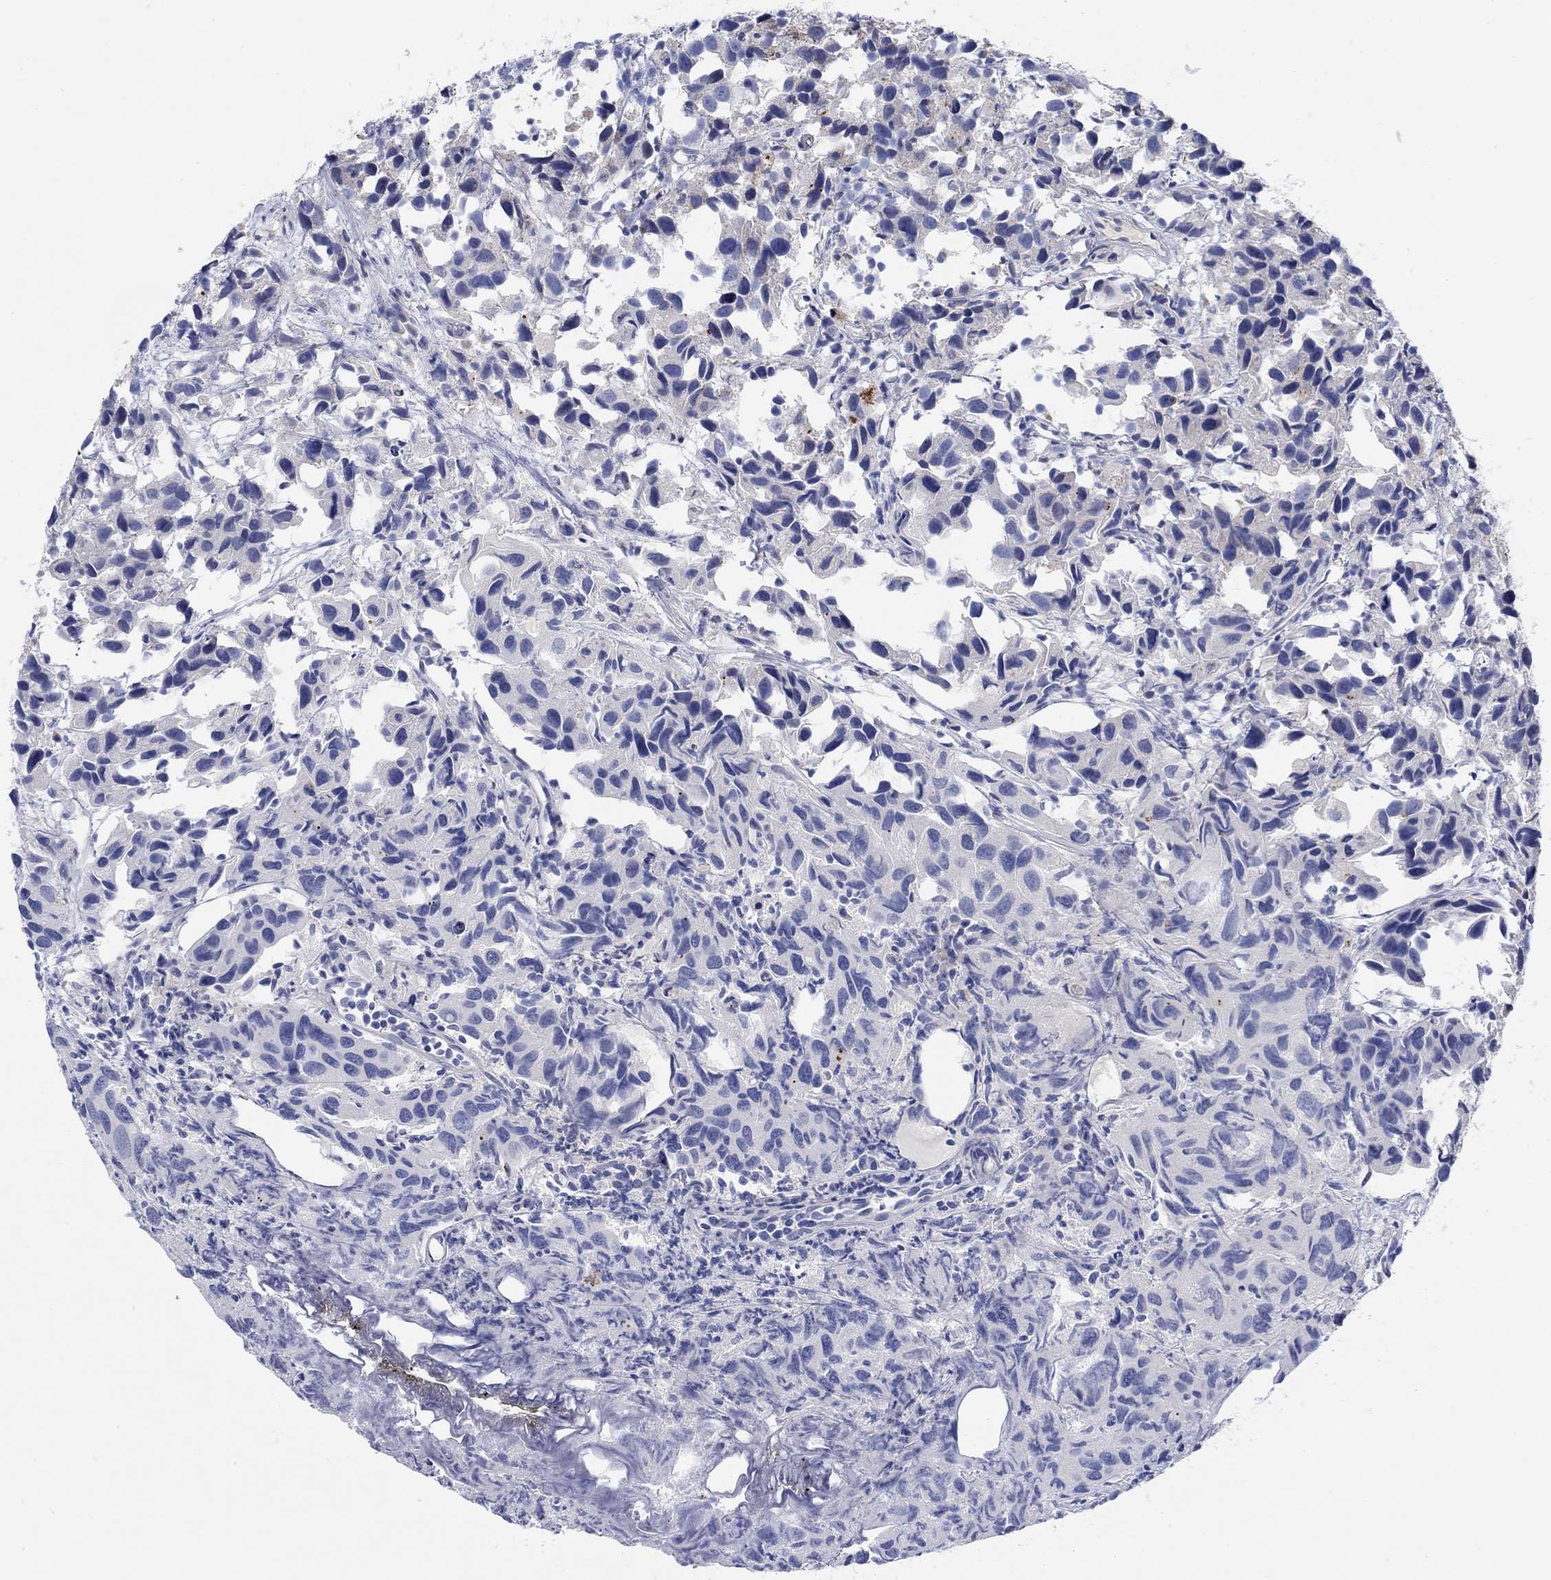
{"staining": {"intensity": "negative", "quantity": "none", "location": "none"}, "tissue": "urothelial cancer", "cell_type": "Tumor cells", "image_type": "cancer", "snomed": [{"axis": "morphology", "description": "Urothelial carcinoma, High grade"}, {"axis": "topography", "description": "Urinary bladder"}], "caption": "Urothelial cancer stained for a protein using immunohistochemistry (IHC) shows no staining tumor cells.", "gene": "NAV3", "patient": {"sex": "male", "age": 79}}